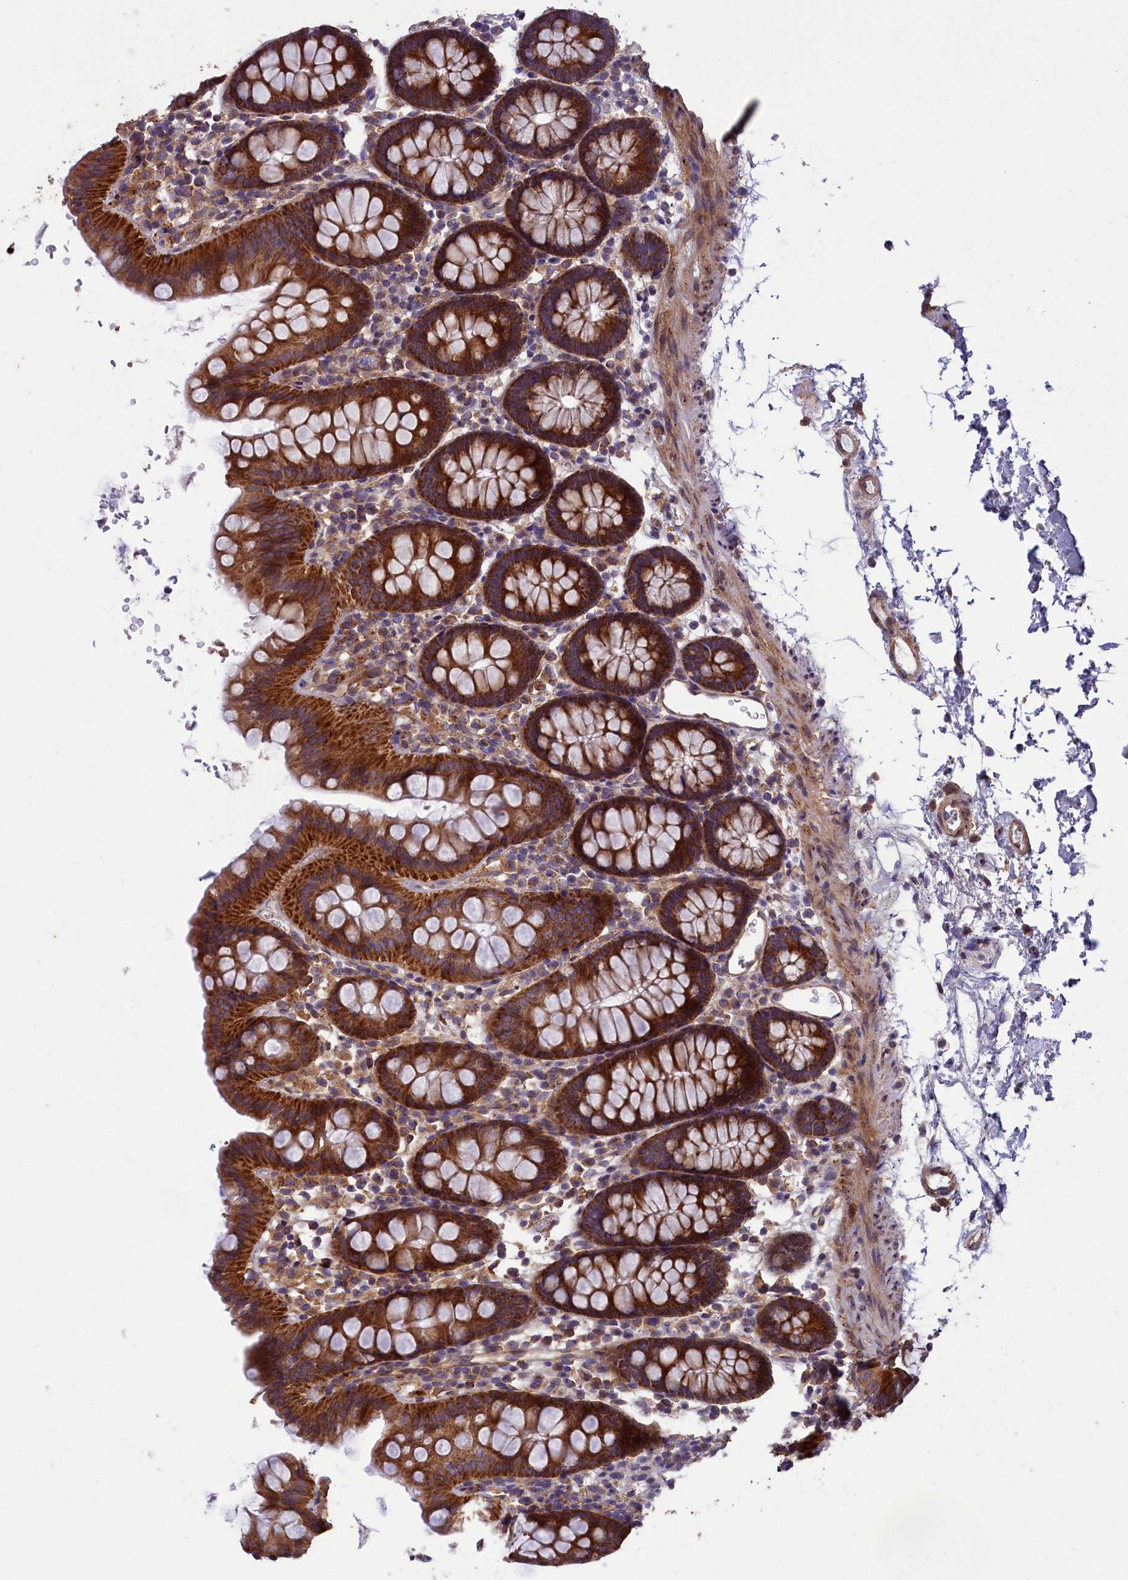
{"staining": {"intensity": "moderate", "quantity": ">75%", "location": "cytoplasmic/membranous"}, "tissue": "colon", "cell_type": "Endothelial cells", "image_type": "normal", "snomed": [{"axis": "morphology", "description": "Normal tissue, NOS"}, {"axis": "topography", "description": "Colon"}], "caption": "Immunohistochemical staining of normal human colon exhibits >75% levels of moderate cytoplasmic/membranous protein staining in about >75% of endothelial cells. Nuclei are stained in blue.", "gene": "ACAD8", "patient": {"sex": "male", "age": 75}}